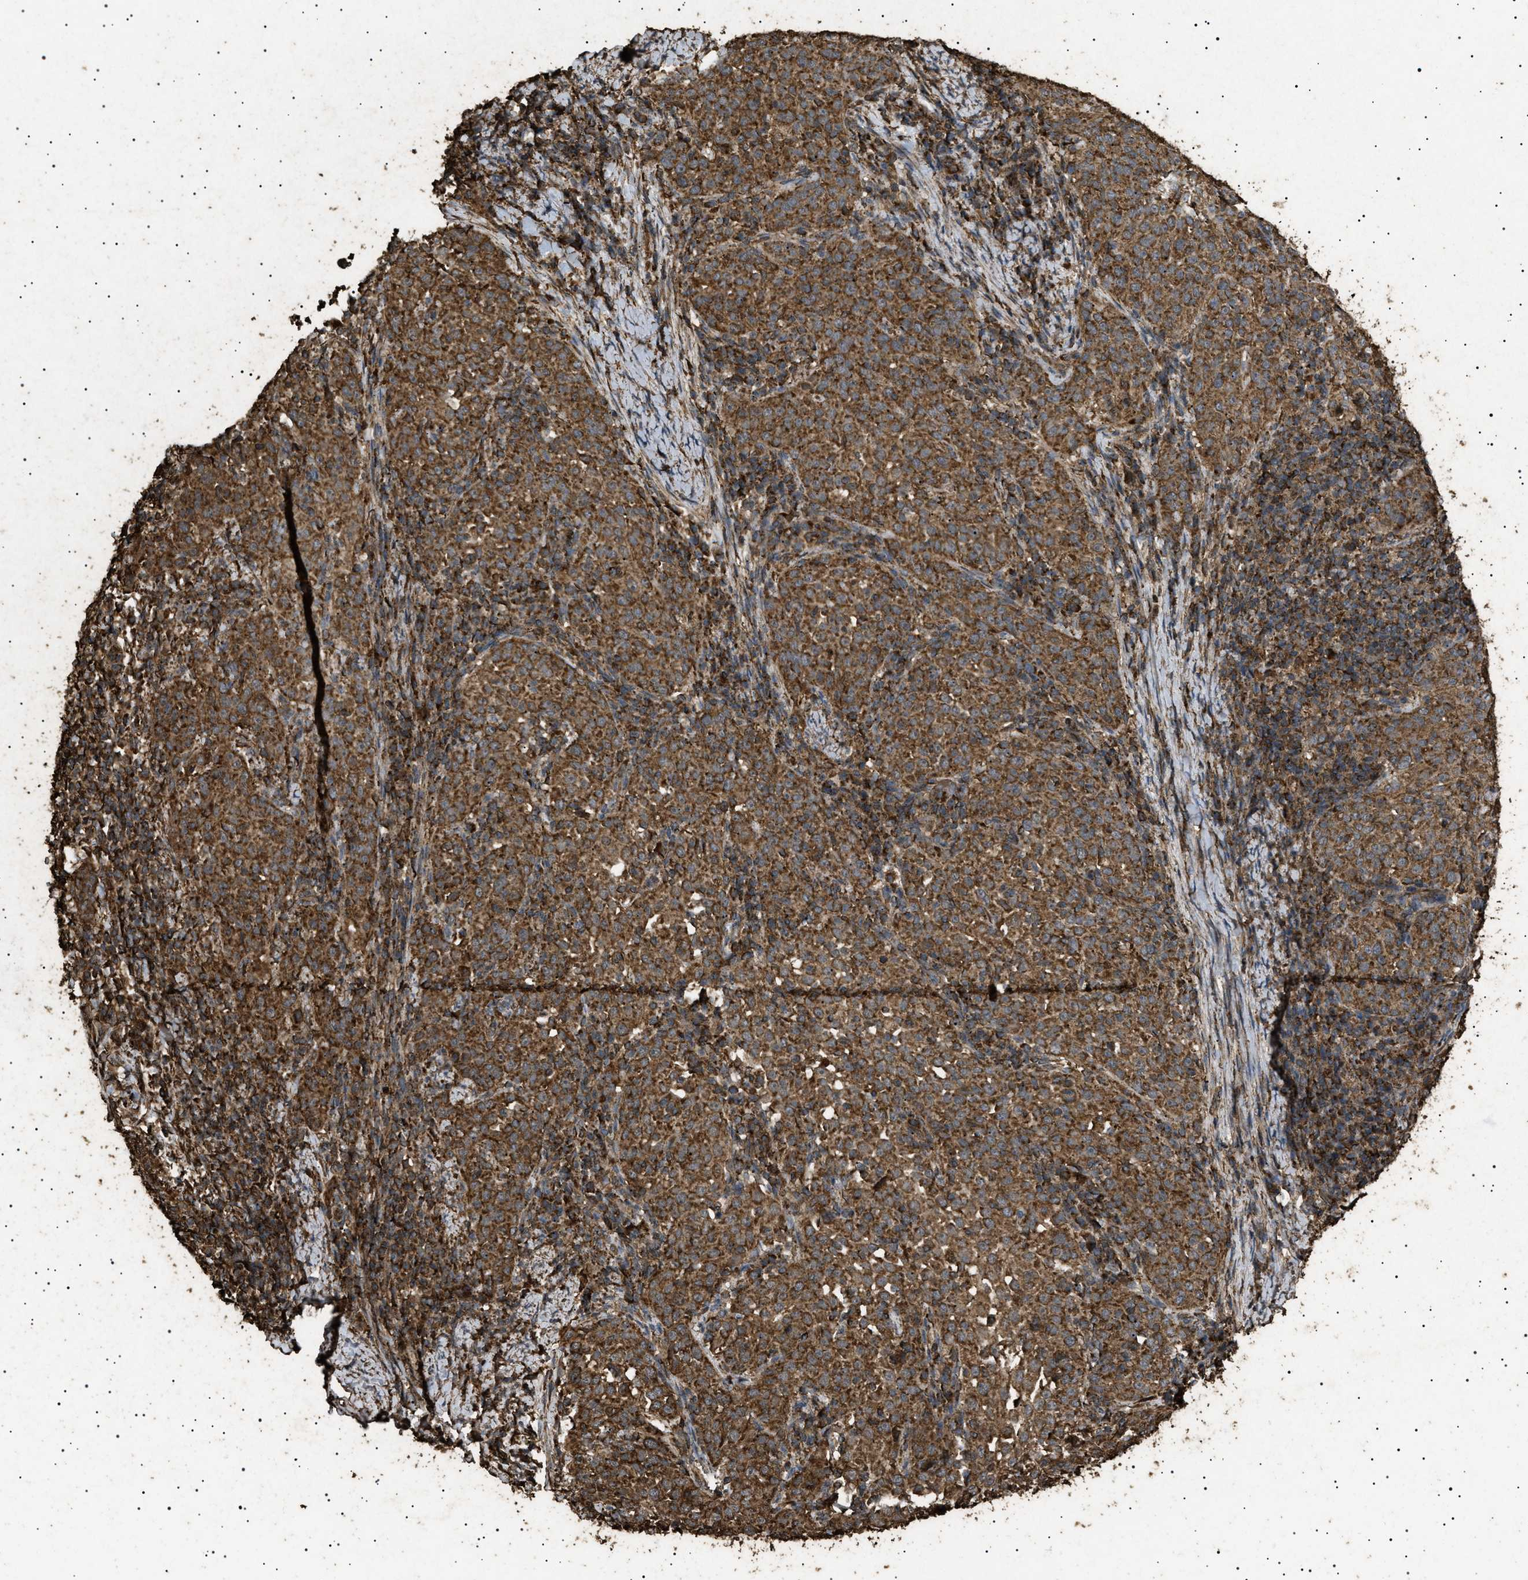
{"staining": {"intensity": "strong", "quantity": ">75%", "location": "cytoplasmic/membranous"}, "tissue": "cervical cancer", "cell_type": "Tumor cells", "image_type": "cancer", "snomed": [{"axis": "morphology", "description": "Squamous cell carcinoma, NOS"}, {"axis": "topography", "description": "Cervix"}], "caption": "Immunohistochemistry micrograph of neoplastic tissue: cervical cancer (squamous cell carcinoma) stained using immunohistochemistry (IHC) demonstrates high levels of strong protein expression localized specifically in the cytoplasmic/membranous of tumor cells, appearing as a cytoplasmic/membranous brown color.", "gene": "CYRIA", "patient": {"sex": "female", "age": 51}}